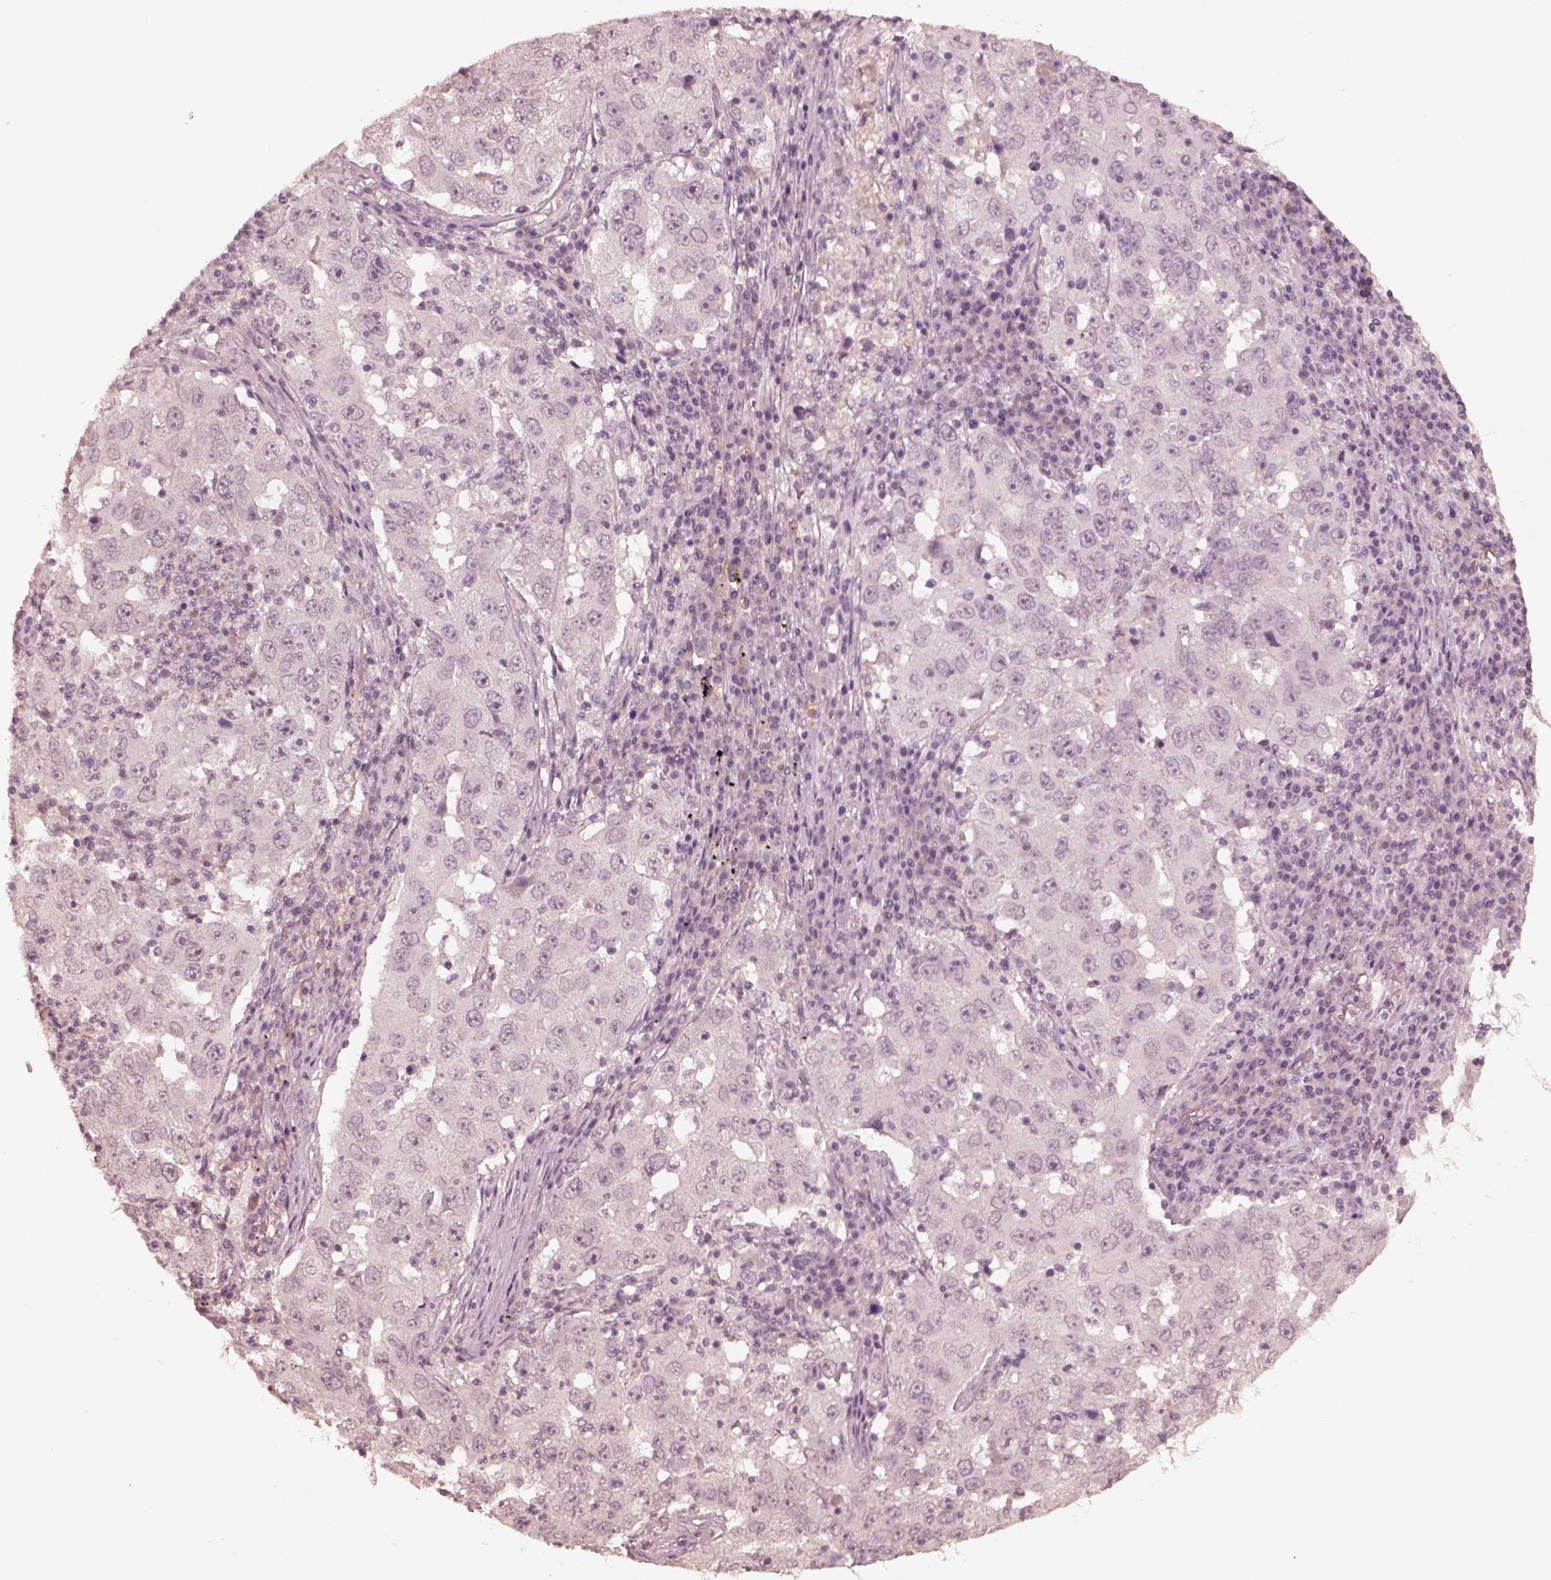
{"staining": {"intensity": "negative", "quantity": "none", "location": "none"}, "tissue": "lung cancer", "cell_type": "Tumor cells", "image_type": "cancer", "snomed": [{"axis": "morphology", "description": "Adenocarcinoma, NOS"}, {"axis": "topography", "description": "Lung"}], "caption": "Tumor cells are negative for brown protein staining in lung cancer.", "gene": "KRT79", "patient": {"sex": "male", "age": 73}}